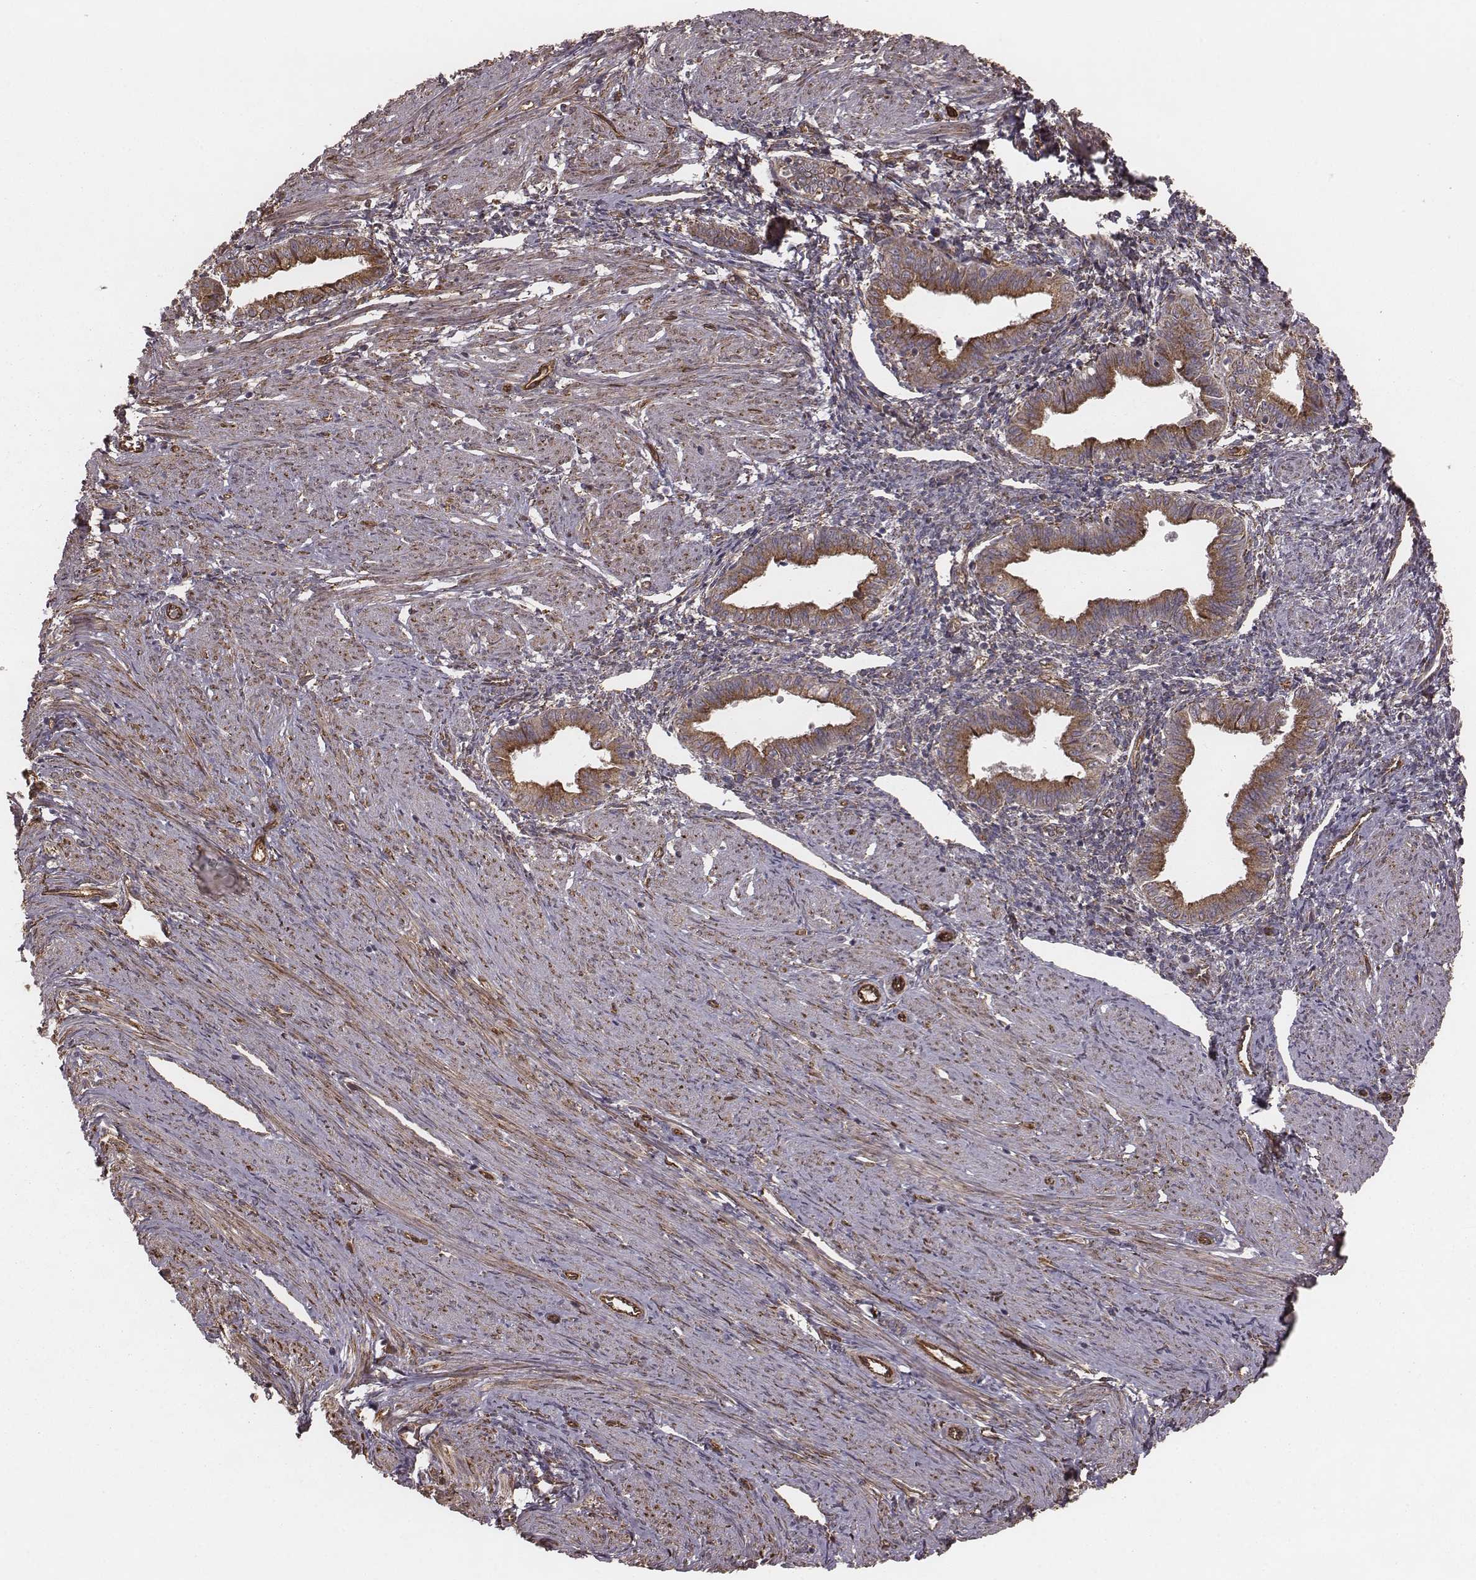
{"staining": {"intensity": "weak", "quantity": "<25%", "location": "cytoplasmic/membranous"}, "tissue": "endometrium", "cell_type": "Cells in endometrial stroma", "image_type": "normal", "snomed": [{"axis": "morphology", "description": "Normal tissue, NOS"}, {"axis": "topography", "description": "Endometrium"}], "caption": "Immunohistochemical staining of benign endometrium demonstrates no significant expression in cells in endometrial stroma.", "gene": "PALMD", "patient": {"sex": "female", "age": 37}}